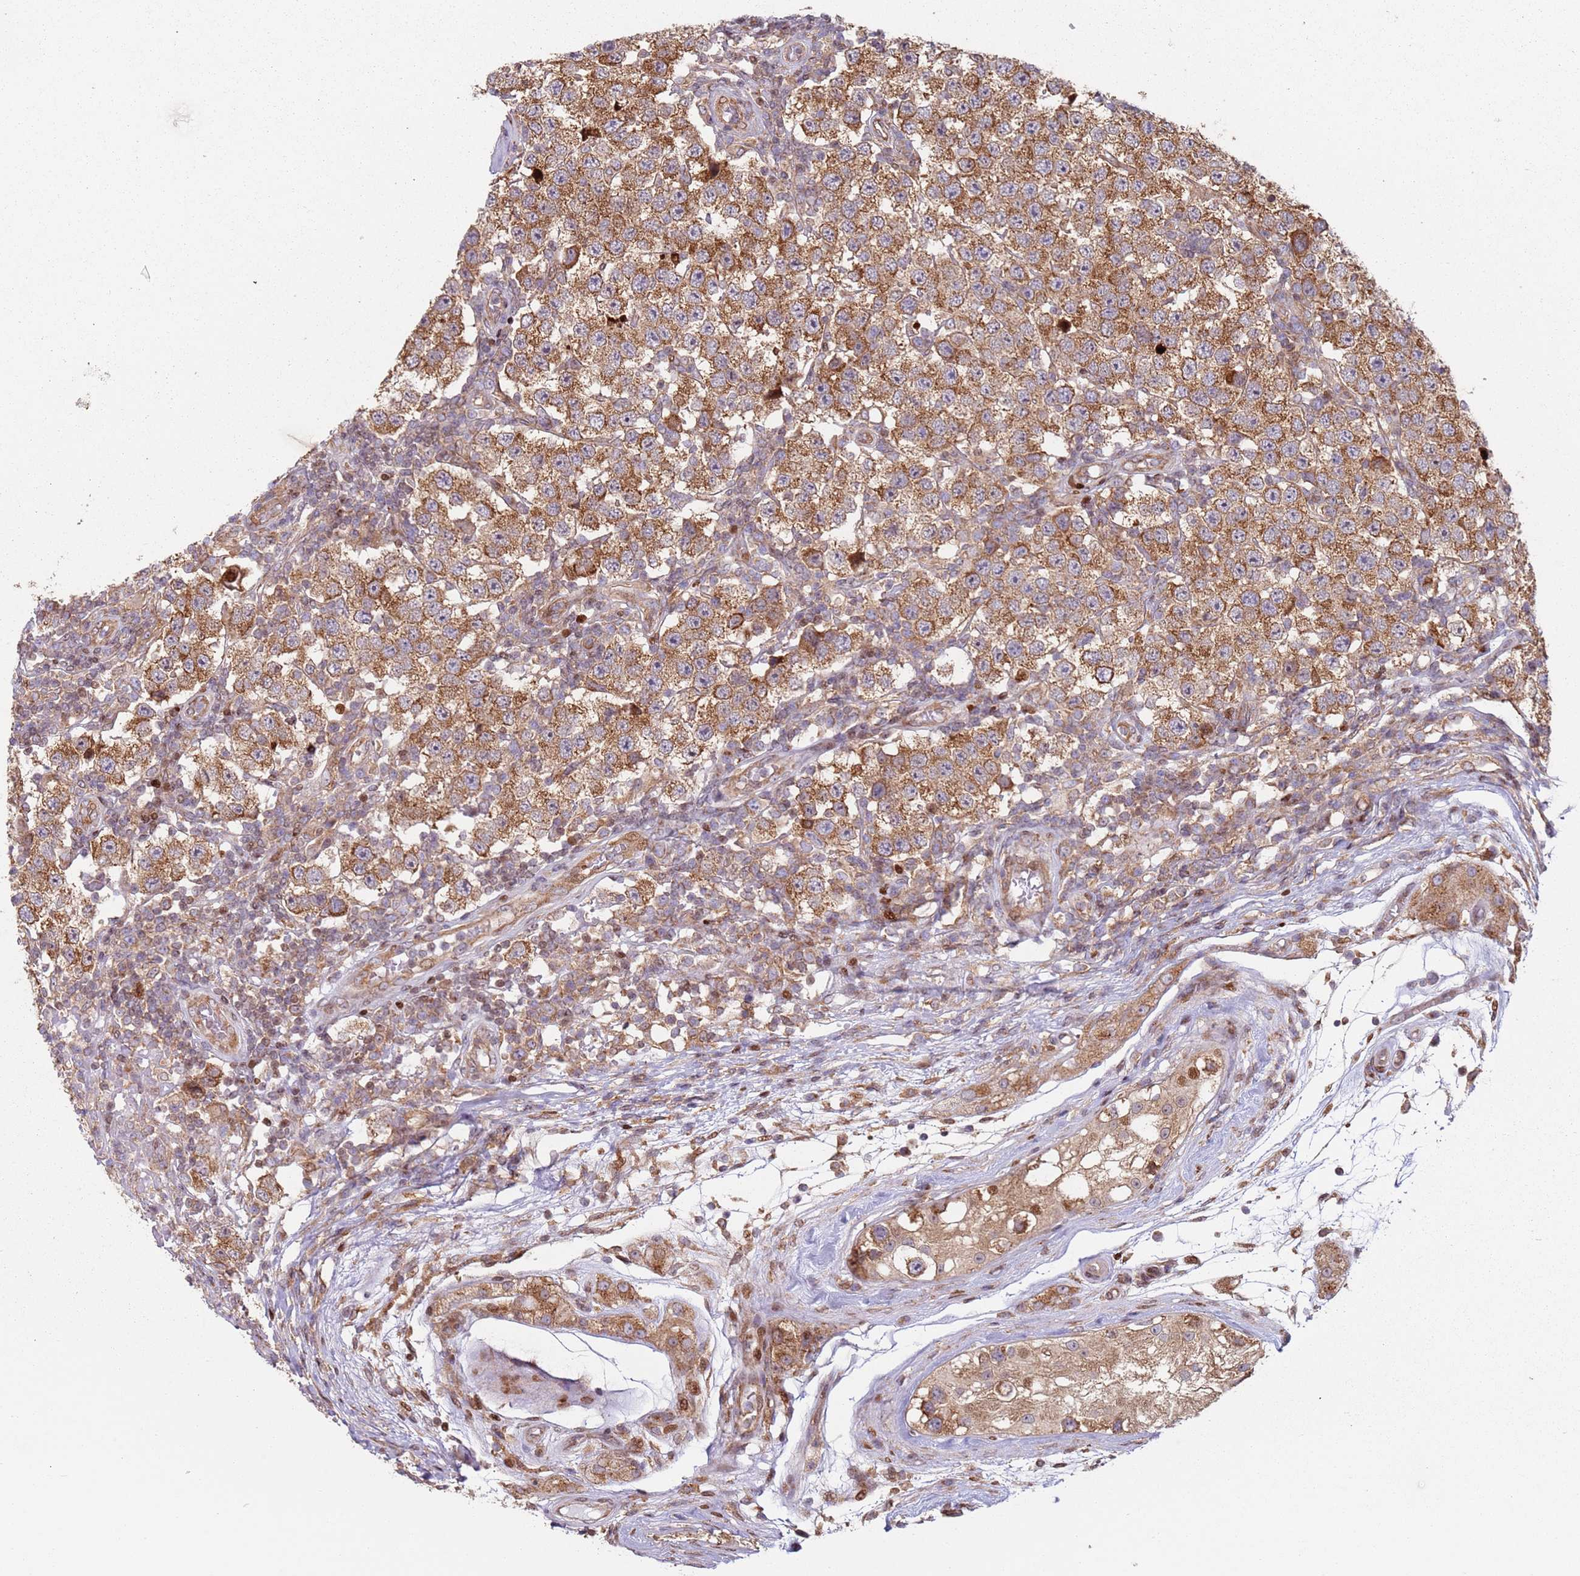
{"staining": {"intensity": "strong", "quantity": ">75%", "location": "cytoplasmic/membranous"}, "tissue": "testis cancer", "cell_type": "Tumor cells", "image_type": "cancer", "snomed": [{"axis": "morphology", "description": "Seminoma, NOS"}, {"axis": "topography", "description": "Testis"}], "caption": "Immunohistochemical staining of human seminoma (testis) shows high levels of strong cytoplasmic/membranous positivity in approximately >75% of tumor cells.", "gene": "HNRNPLL", "patient": {"sex": "male", "age": 34}}